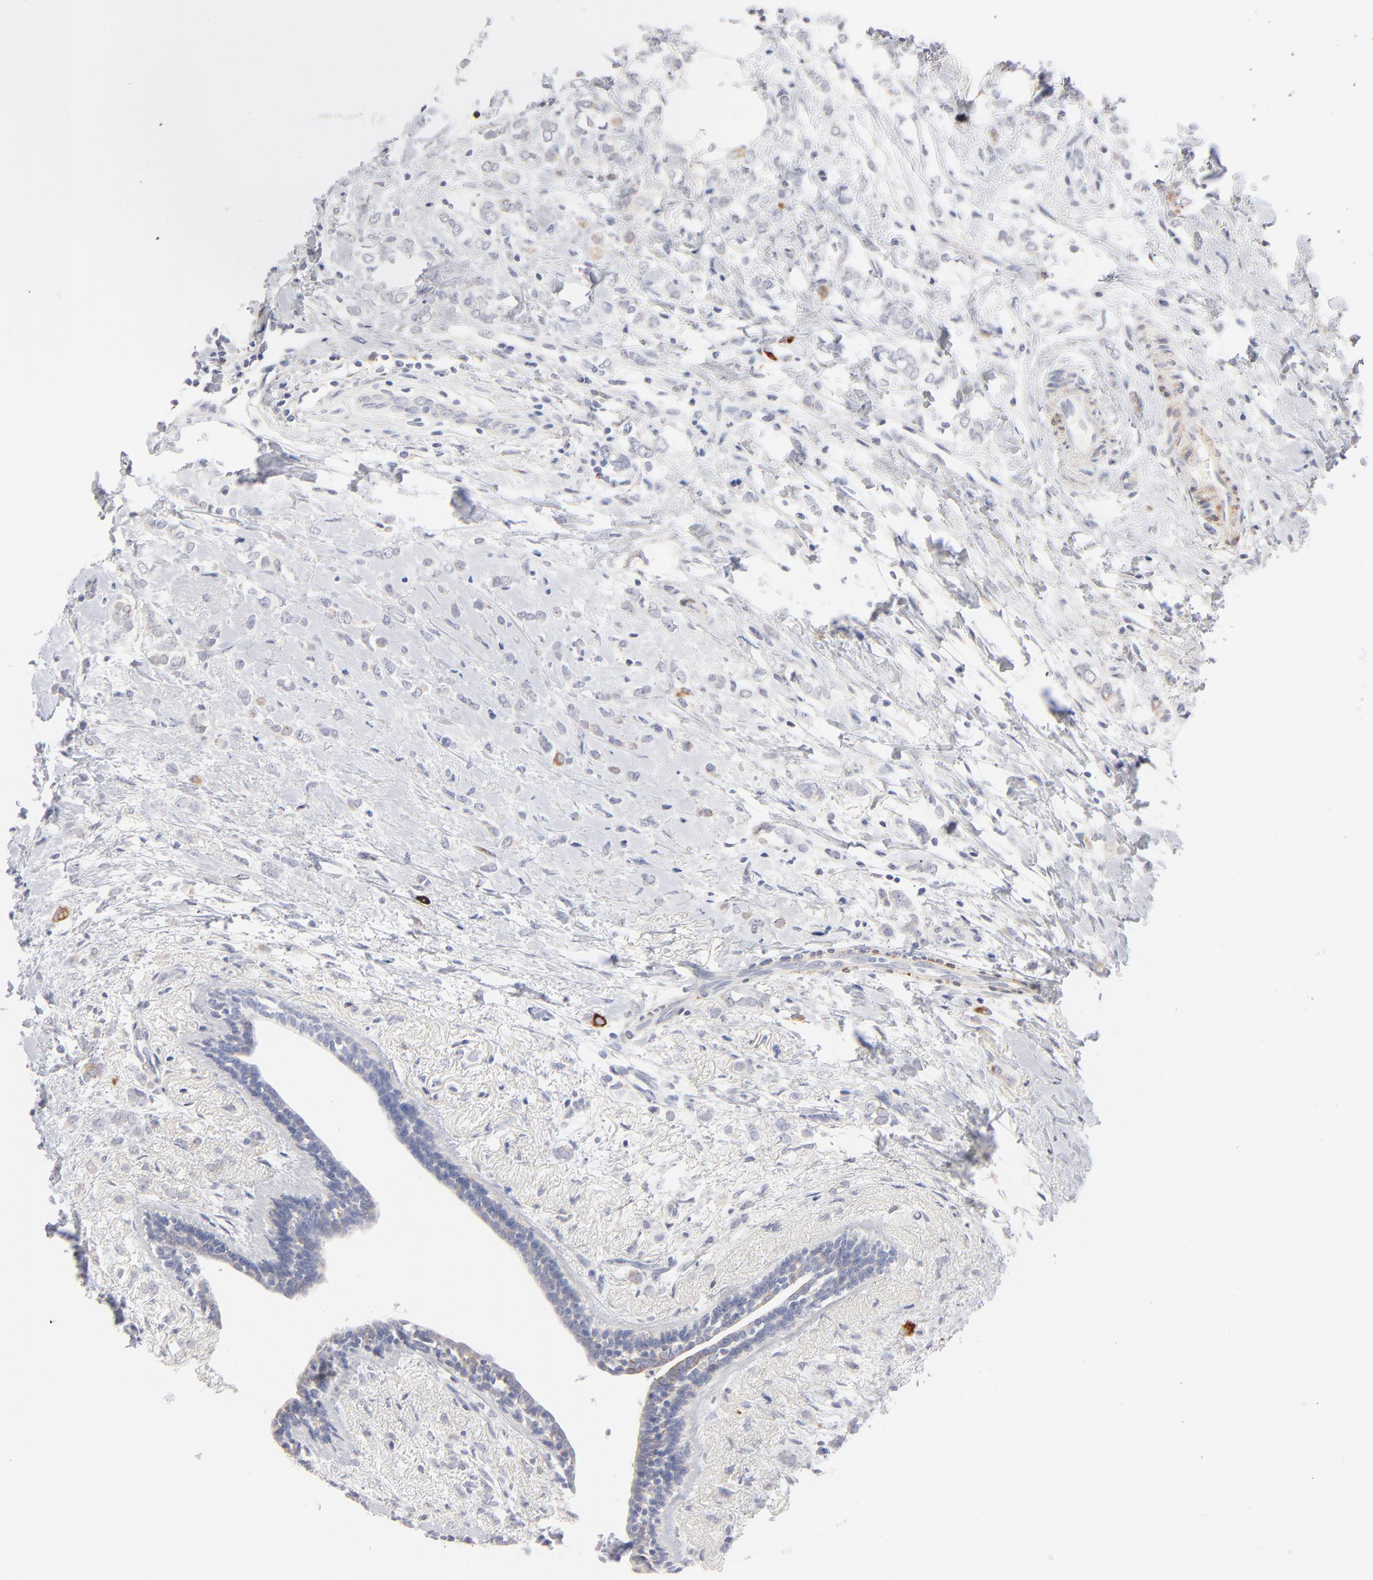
{"staining": {"intensity": "moderate", "quantity": "<25%", "location": "cytoplasmic/membranous"}, "tissue": "breast cancer", "cell_type": "Tumor cells", "image_type": "cancer", "snomed": [{"axis": "morphology", "description": "Normal tissue, NOS"}, {"axis": "morphology", "description": "Lobular carcinoma"}, {"axis": "topography", "description": "Breast"}], "caption": "Moderate cytoplasmic/membranous staining for a protein is identified in about <25% of tumor cells of lobular carcinoma (breast) using immunohistochemistry.", "gene": "MID1", "patient": {"sex": "female", "age": 47}}